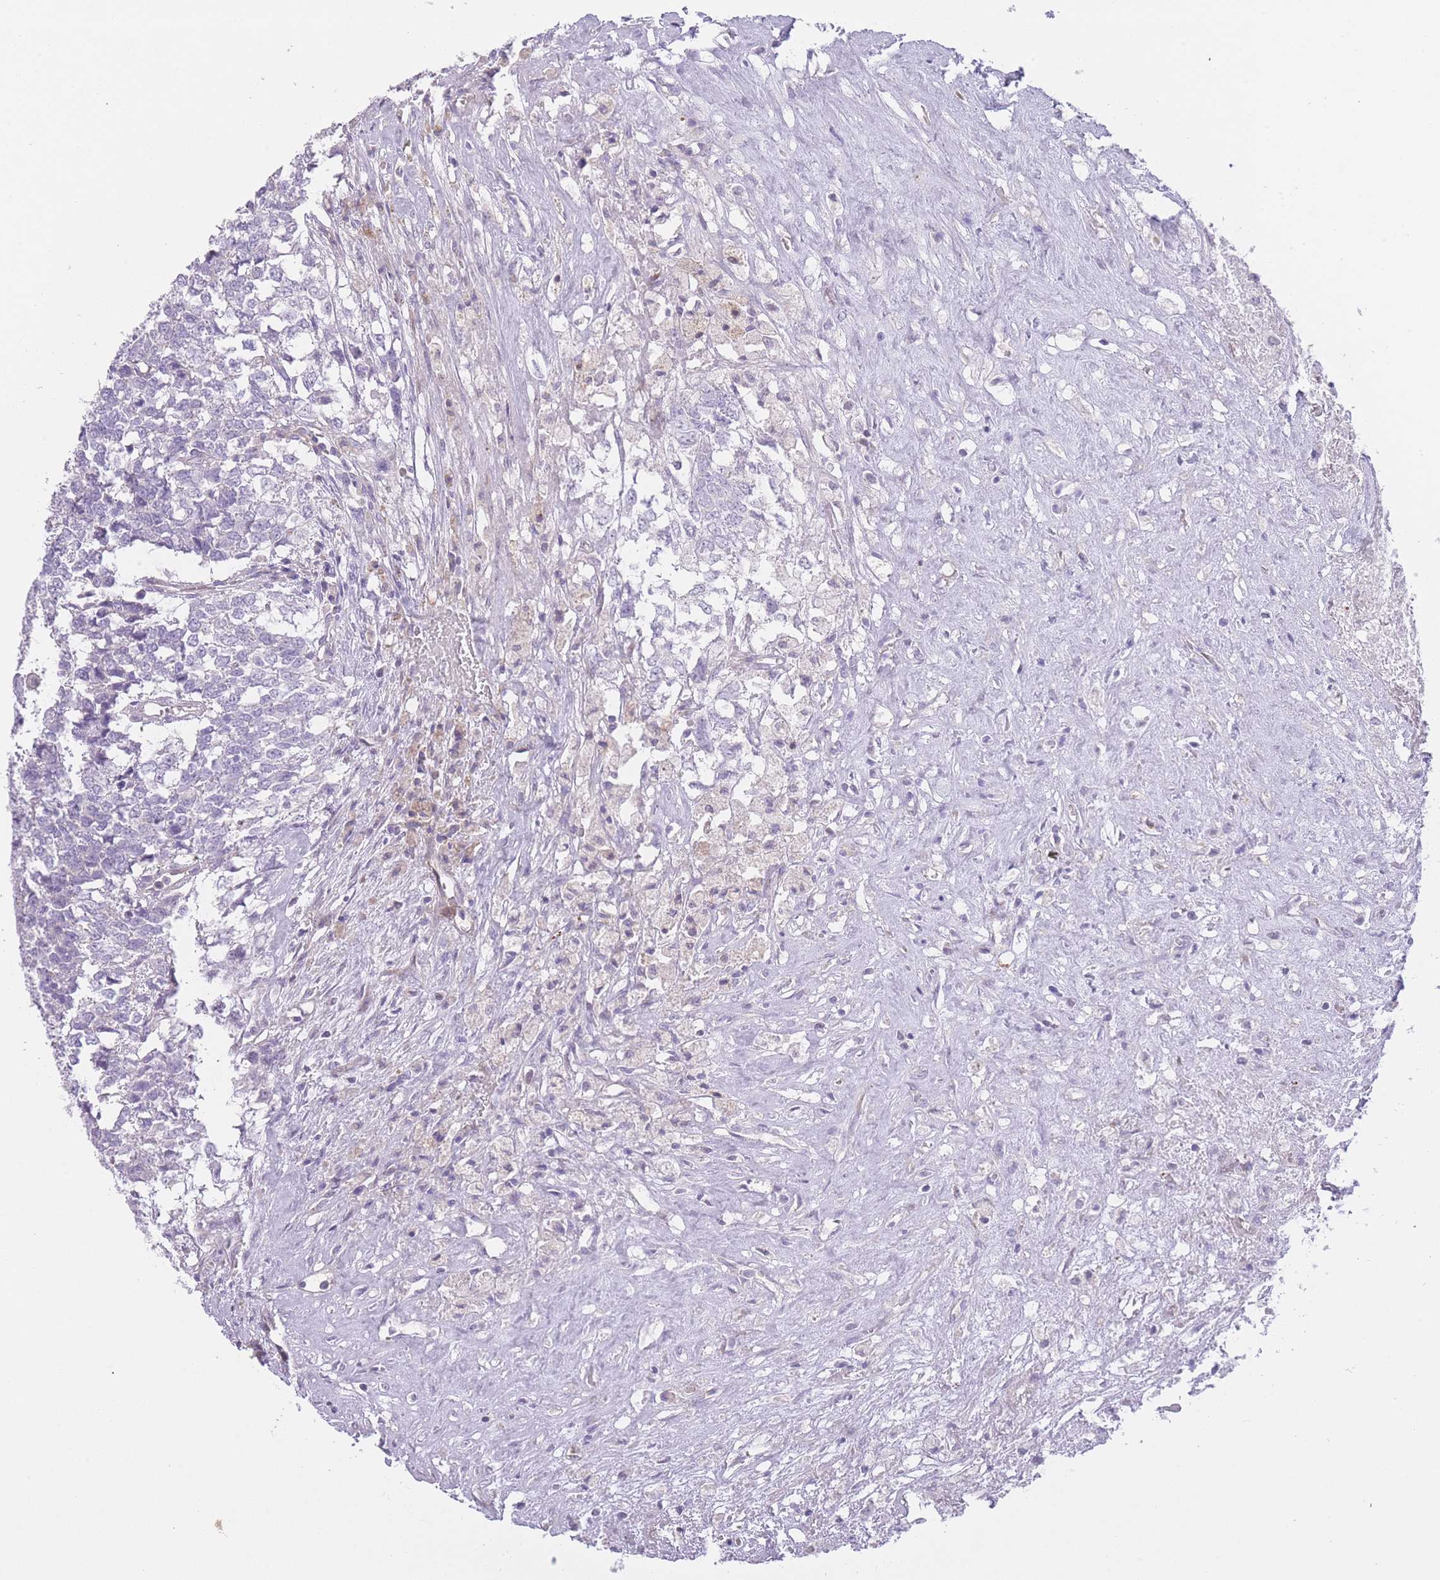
{"staining": {"intensity": "negative", "quantity": "none", "location": "none"}, "tissue": "testis cancer", "cell_type": "Tumor cells", "image_type": "cancer", "snomed": [{"axis": "morphology", "description": "Carcinoma, Embryonal, NOS"}, {"axis": "topography", "description": "Testis"}], "caption": "DAB immunohistochemical staining of human testis cancer displays no significant positivity in tumor cells. The staining was performed using DAB to visualize the protein expression in brown, while the nuclei were stained in blue with hematoxylin (Magnification: 20x).", "gene": "IMPG1", "patient": {"sex": "male", "age": 23}}